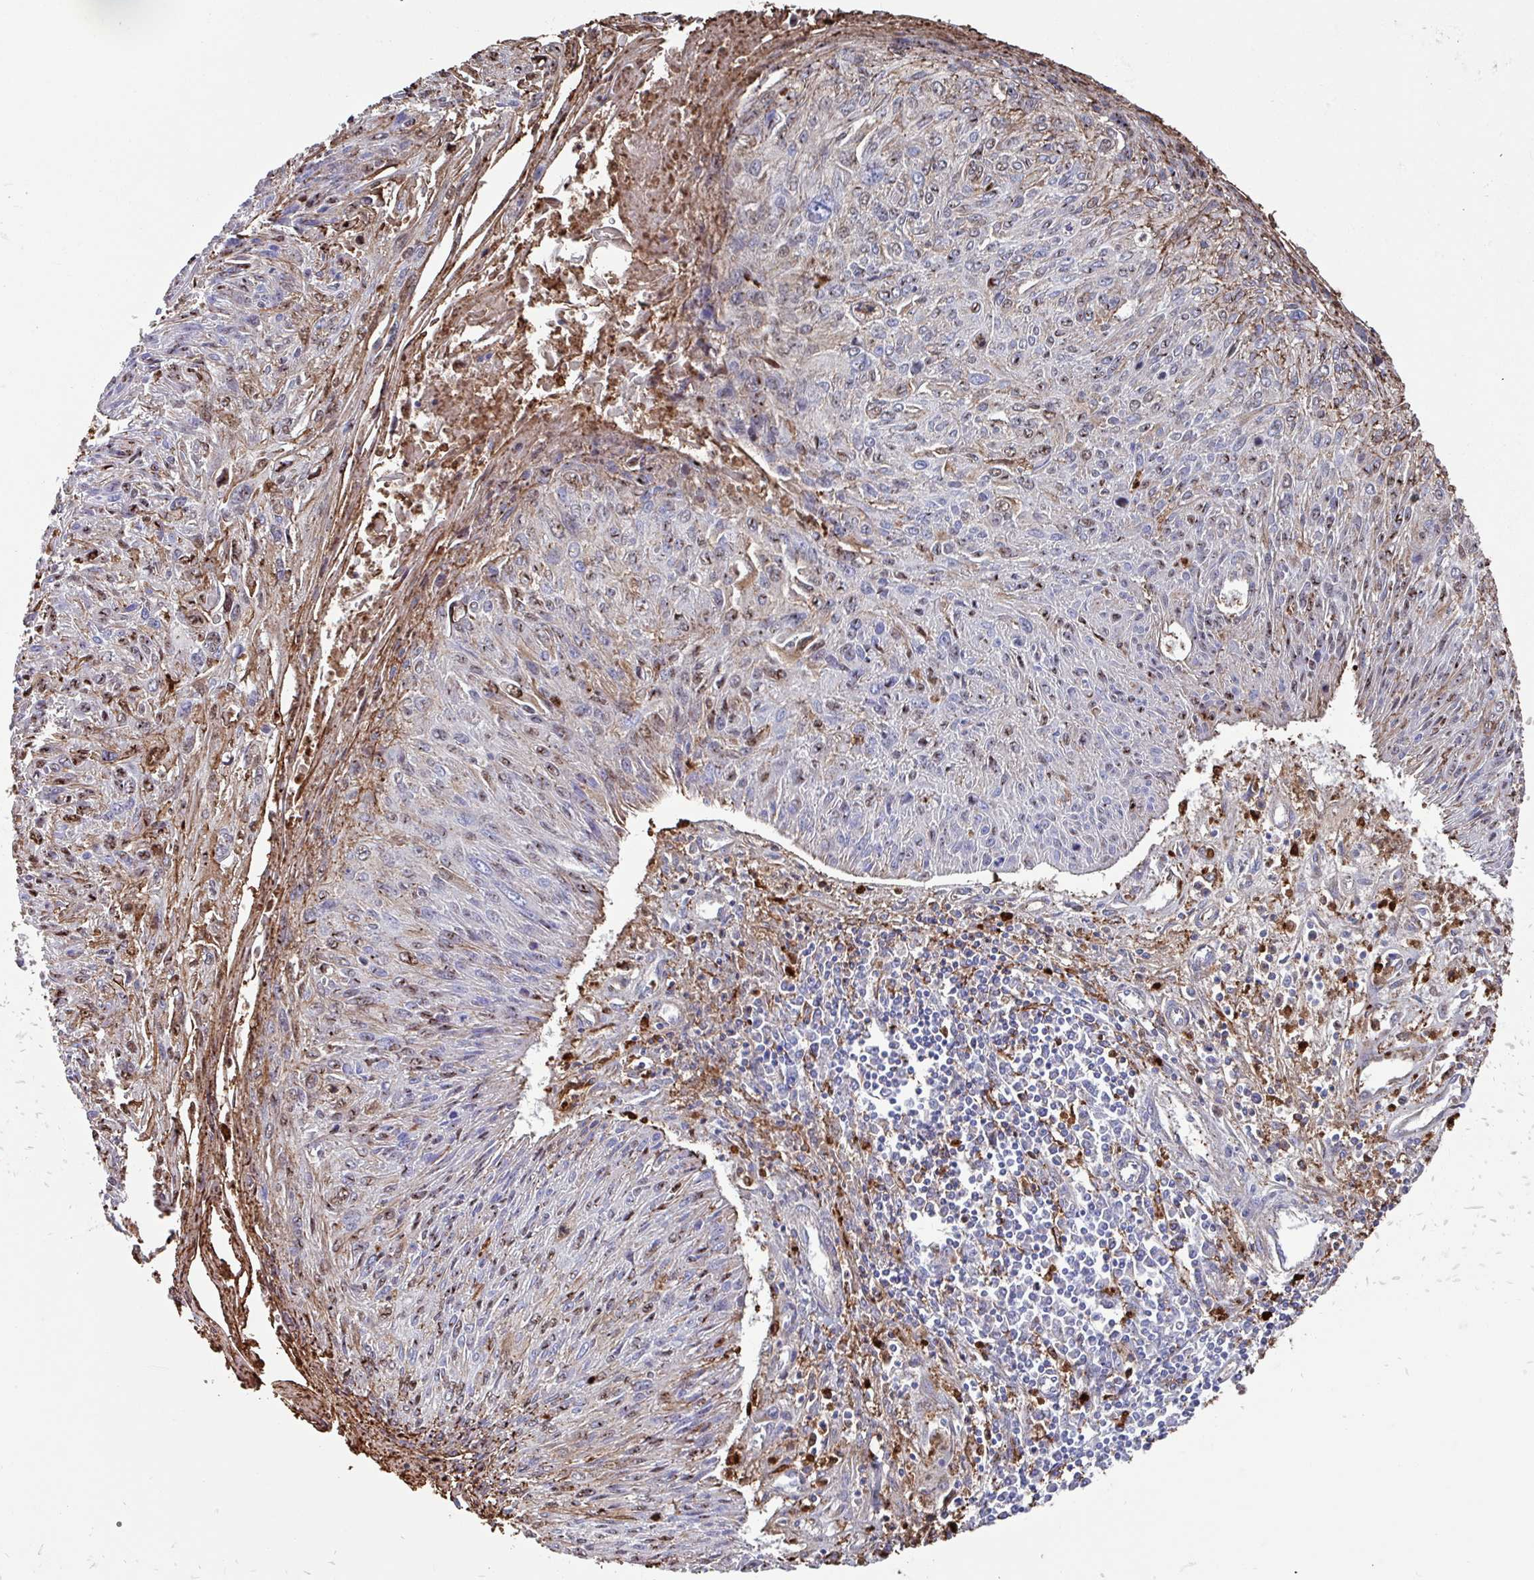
{"staining": {"intensity": "weak", "quantity": "25%-75%", "location": "nuclear"}, "tissue": "cervical cancer", "cell_type": "Tumor cells", "image_type": "cancer", "snomed": [{"axis": "morphology", "description": "Squamous cell carcinoma, NOS"}, {"axis": "topography", "description": "Cervix"}], "caption": "A brown stain shows weak nuclear expression of a protein in human cervical squamous cell carcinoma tumor cells.", "gene": "UQCC2", "patient": {"sex": "female", "age": 51}}